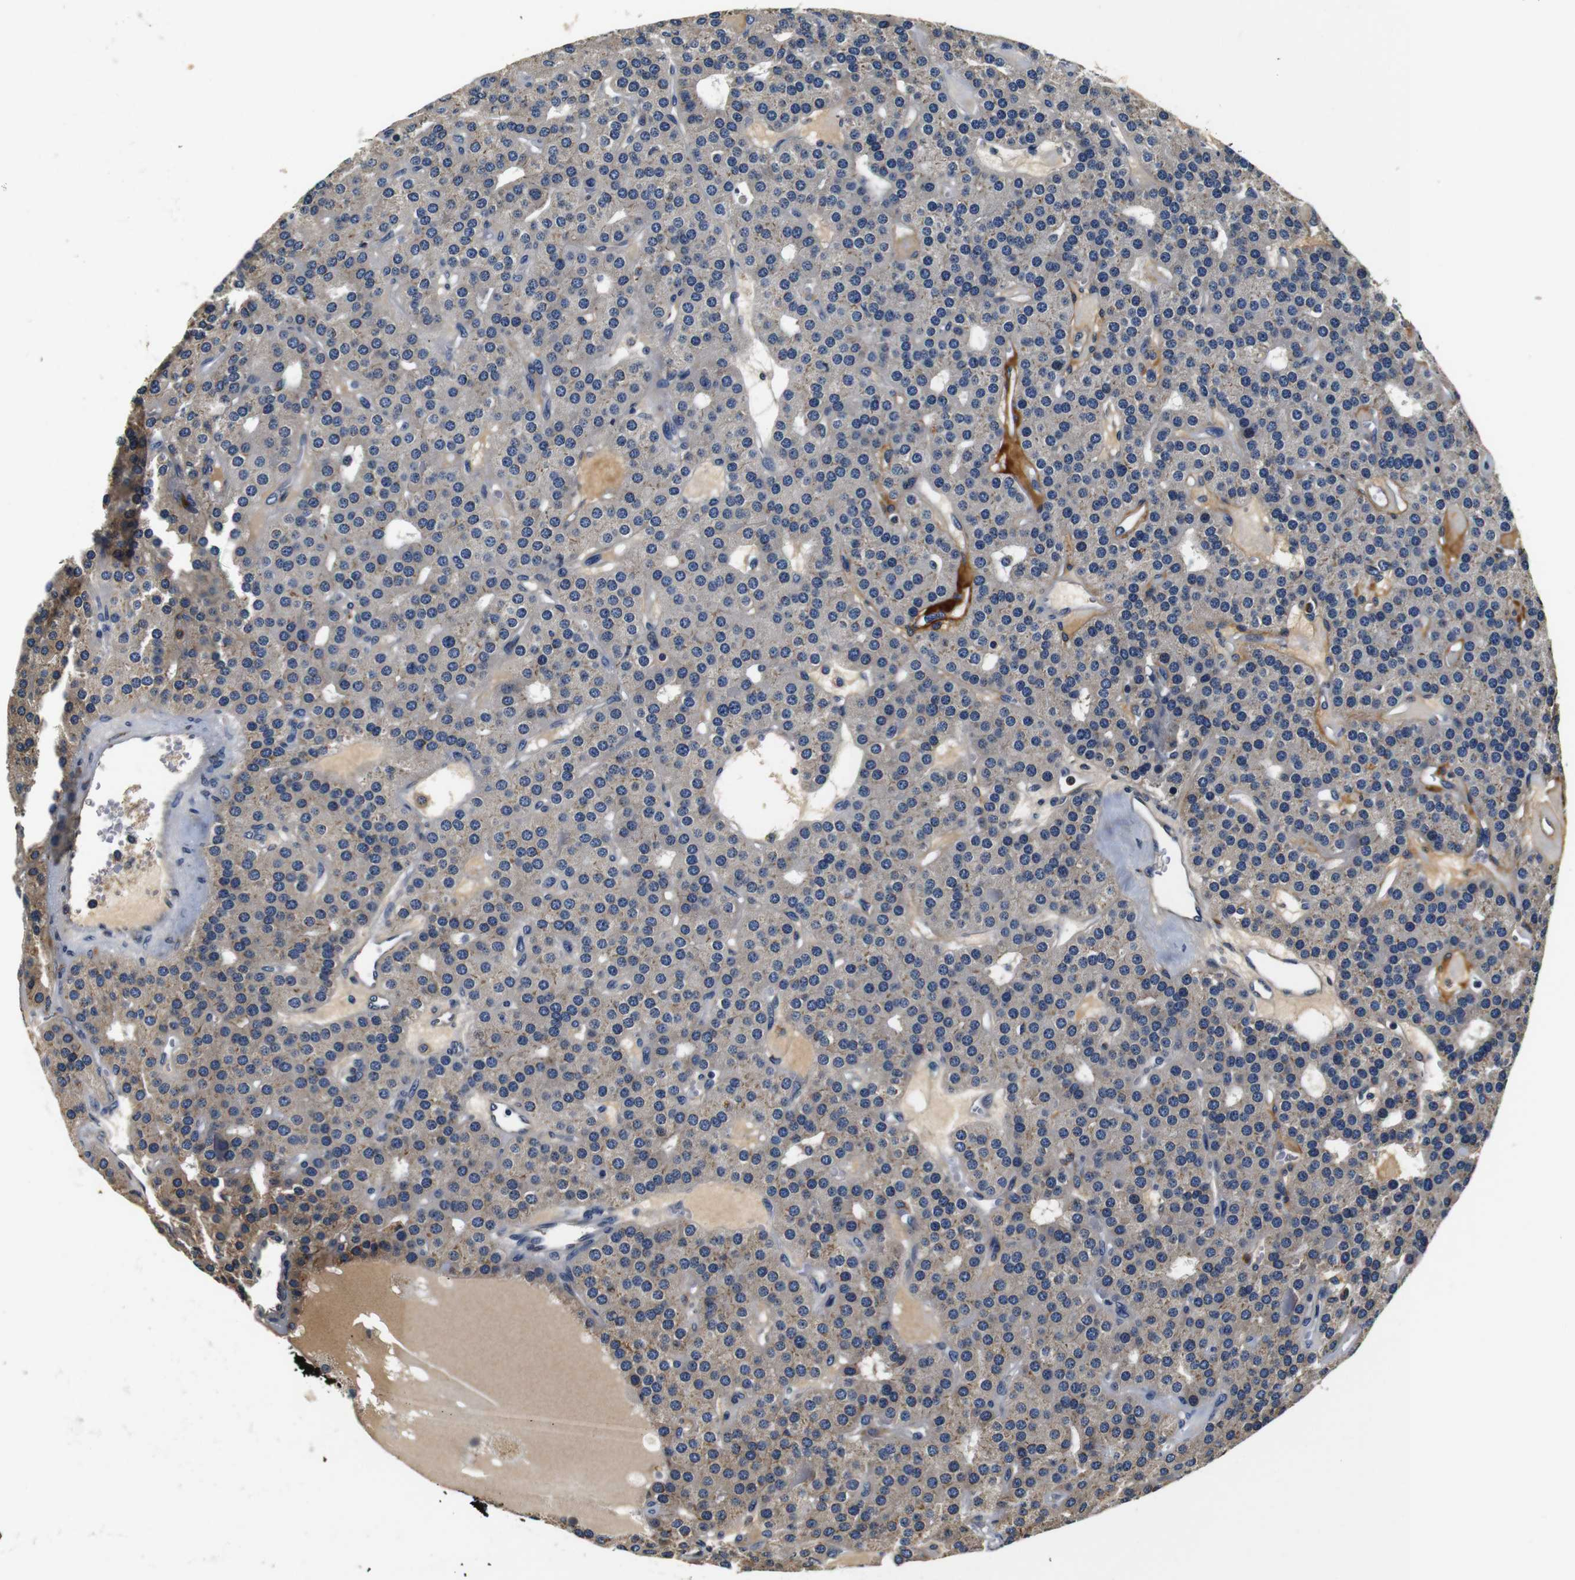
{"staining": {"intensity": "weak", "quantity": "<25%", "location": "cytoplasmic/membranous"}, "tissue": "parathyroid gland", "cell_type": "Glandular cells", "image_type": "normal", "snomed": [{"axis": "morphology", "description": "Normal tissue, NOS"}, {"axis": "morphology", "description": "Adenoma, NOS"}, {"axis": "topography", "description": "Parathyroid gland"}], "caption": "DAB immunohistochemical staining of normal parathyroid gland shows no significant staining in glandular cells. (Immunohistochemistry, brightfield microscopy, high magnification).", "gene": "COL1A1", "patient": {"sex": "female", "age": 86}}